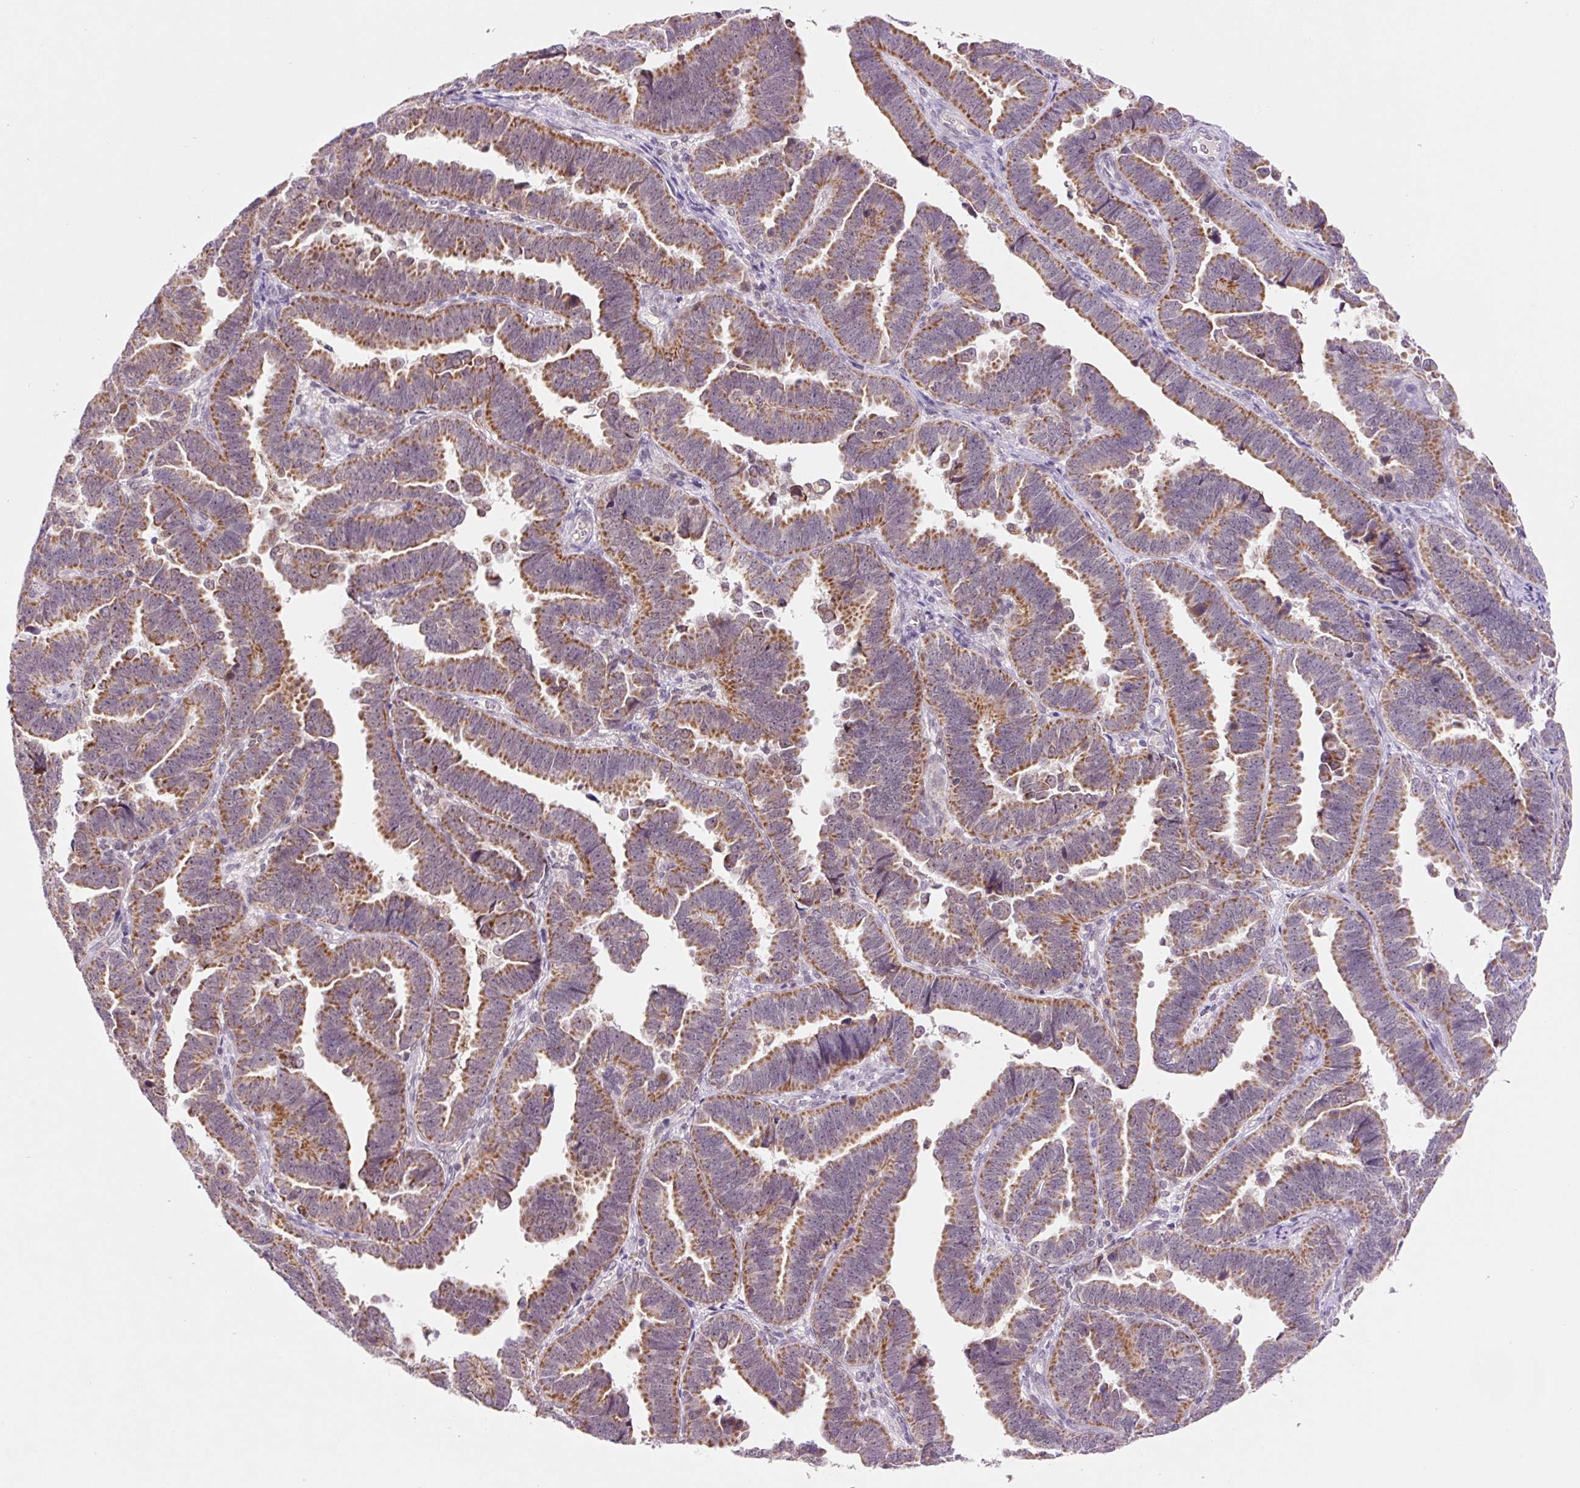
{"staining": {"intensity": "moderate", "quantity": ">75%", "location": "cytoplasmic/membranous"}, "tissue": "endometrial cancer", "cell_type": "Tumor cells", "image_type": "cancer", "snomed": [{"axis": "morphology", "description": "Adenocarcinoma, NOS"}, {"axis": "topography", "description": "Endometrium"}], "caption": "A brown stain labels moderate cytoplasmic/membranous expression of a protein in endometrial adenocarcinoma tumor cells.", "gene": "PCK2", "patient": {"sex": "female", "age": 75}}